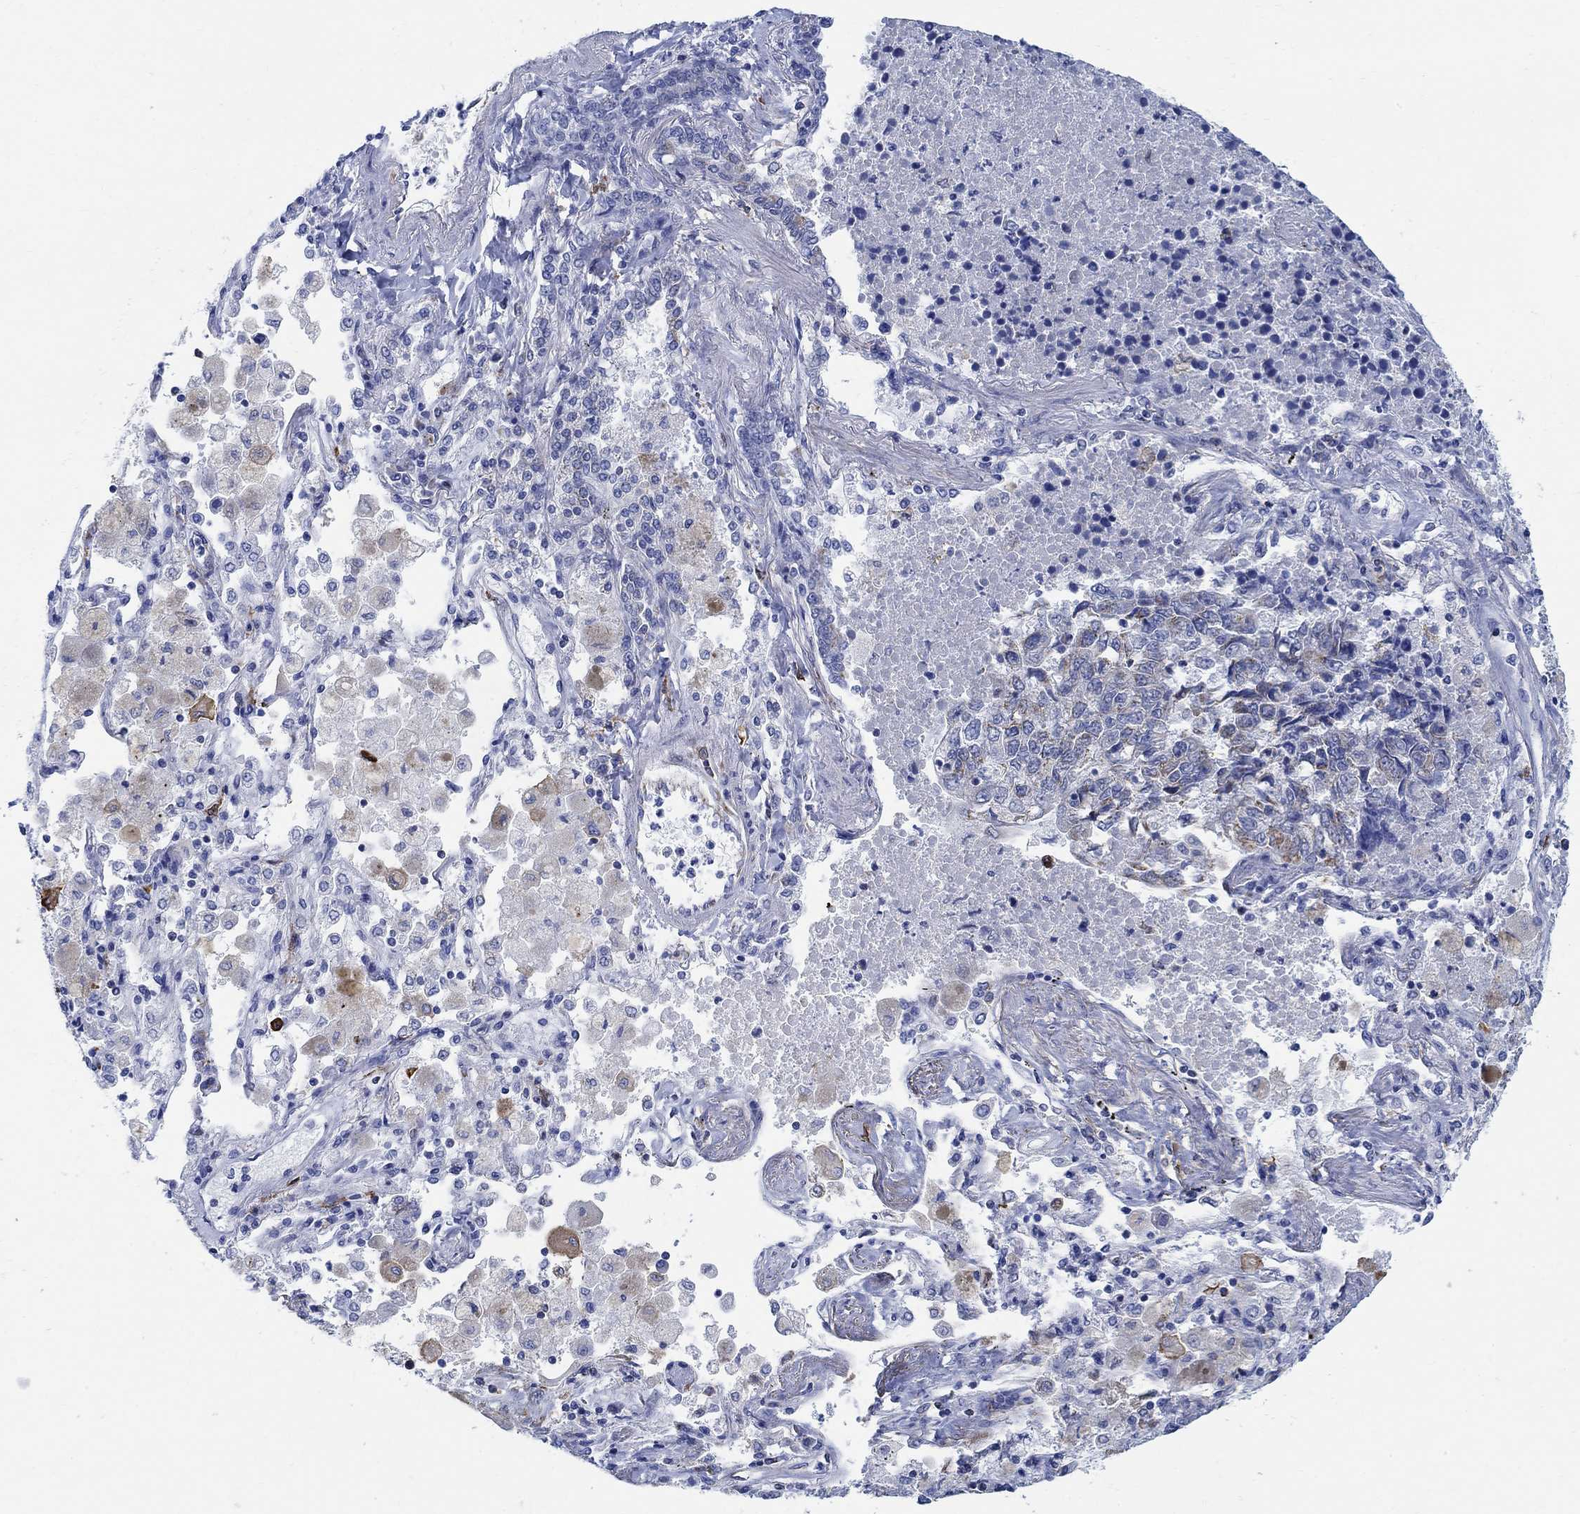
{"staining": {"intensity": "moderate", "quantity": "<25%", "location": "cytoplasmic/membranous"}, "tissue": "lung cancer", "cell_type": "Tumor cells", "image_type": "cancer", "snomed": [{"axis": "morphology", "description": "Adenocarcinoma, NOS"}, {"axis": "topography", "description": "Lung"}], "caption": "High-magnification brightfield microscopy of lung cancer stained with DAB (3,3'-diaminobenzidine) (brown) and counterstained with hematoxylin (blue). tumor cells exhibit moderate cytoplasmic/membranous expression is seen in approximately<25% of cells. (IHC, brightfield microscopy, high magnification).", "gene": "PHF21B", "patient": {"sex": "male", "age": 49}}